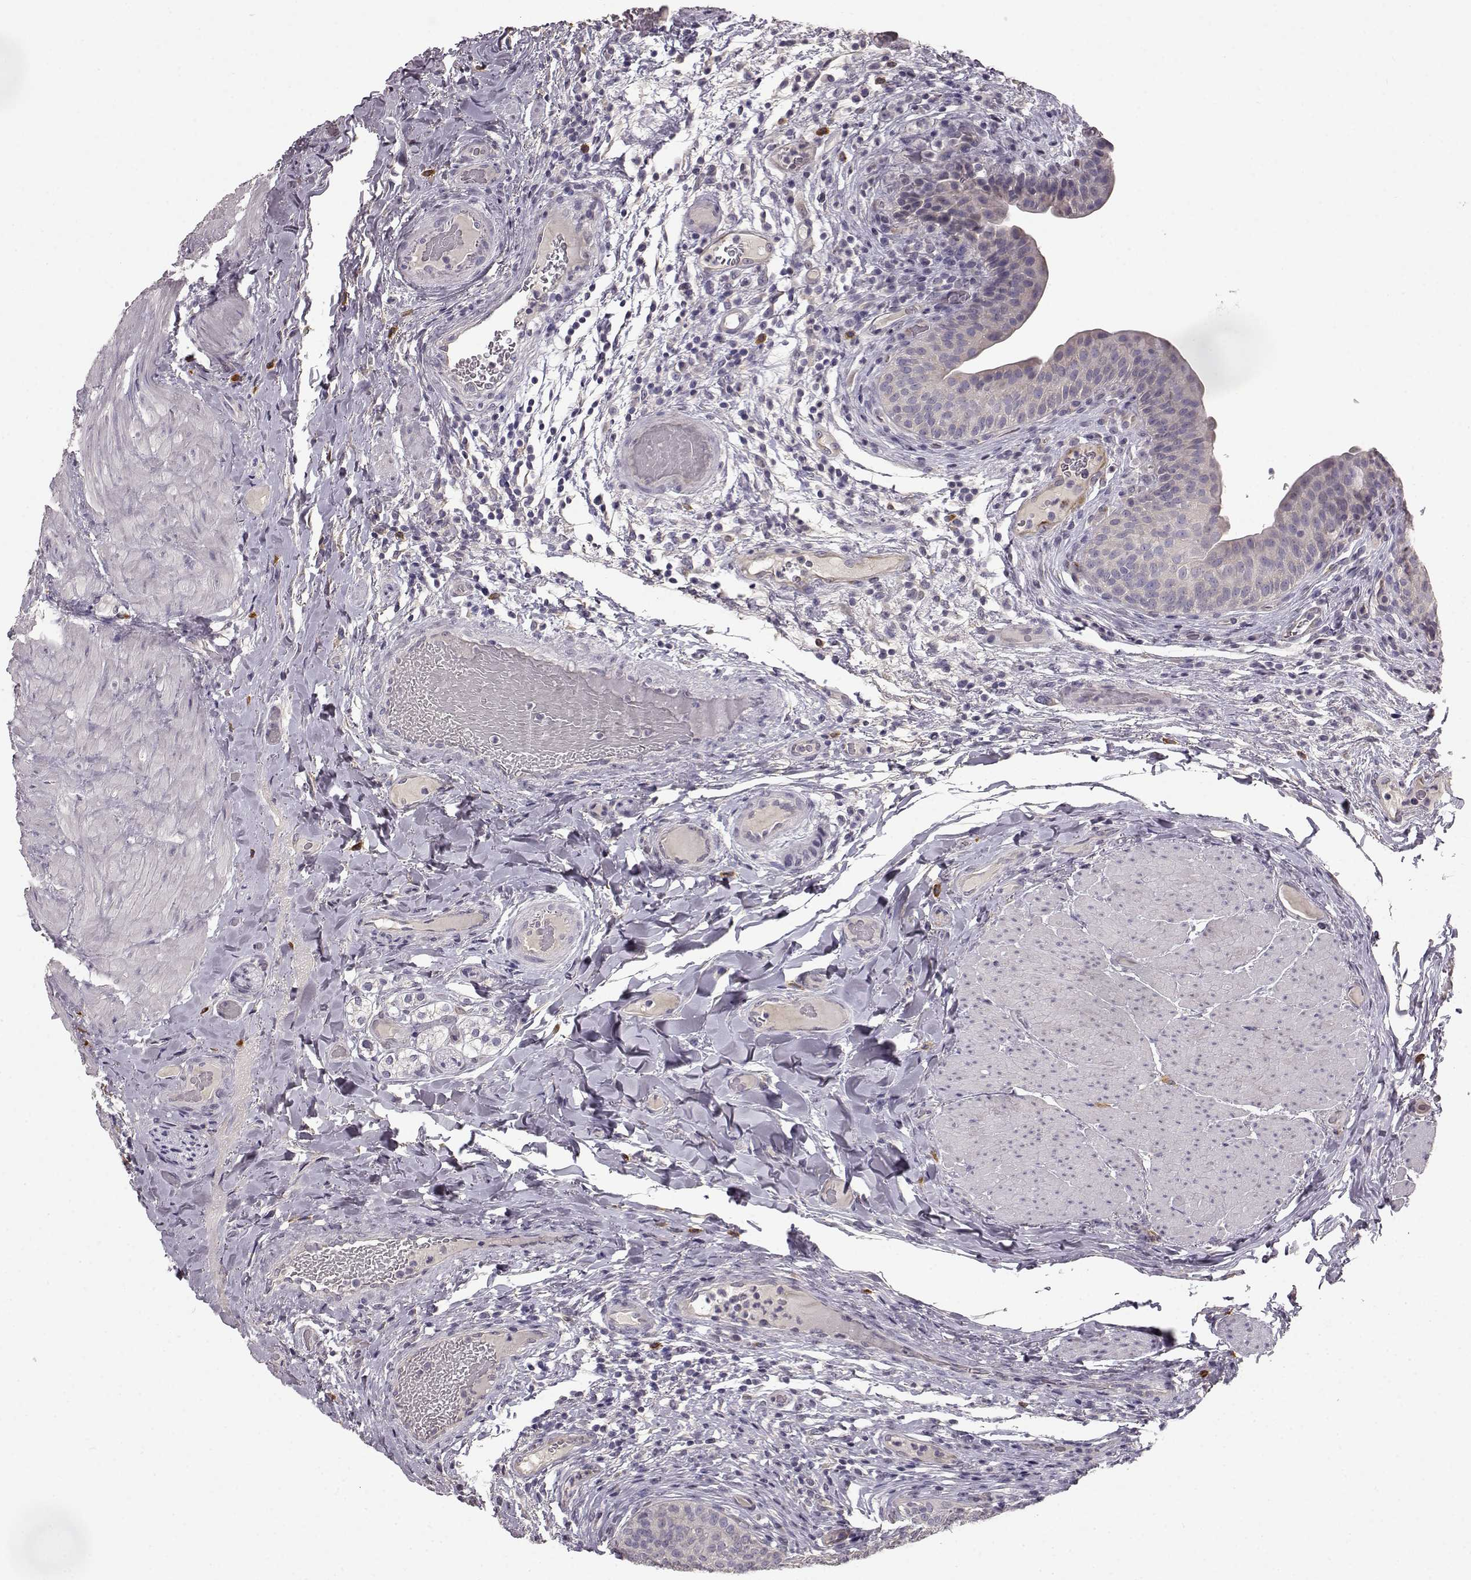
{"staining": {"intensity": "negative", "quantity": "none", "location": "none"}, "tissue": "urinary bladder", "cell_type": "Urothelial cells", "image_type": "normal", "snomed": [{"axis": "morphology", "description": "Normal tissue, NOS"}, {"axis": "topography", "description": "Urinary bladder"}], "caption": "A high-resolution micrograph shows IHC staining of unremarkable urinary bladder, which displays no significant positivity in urothelial cells.", "gene": "GHR", "patient": {"sex": "male", "age": 66}}